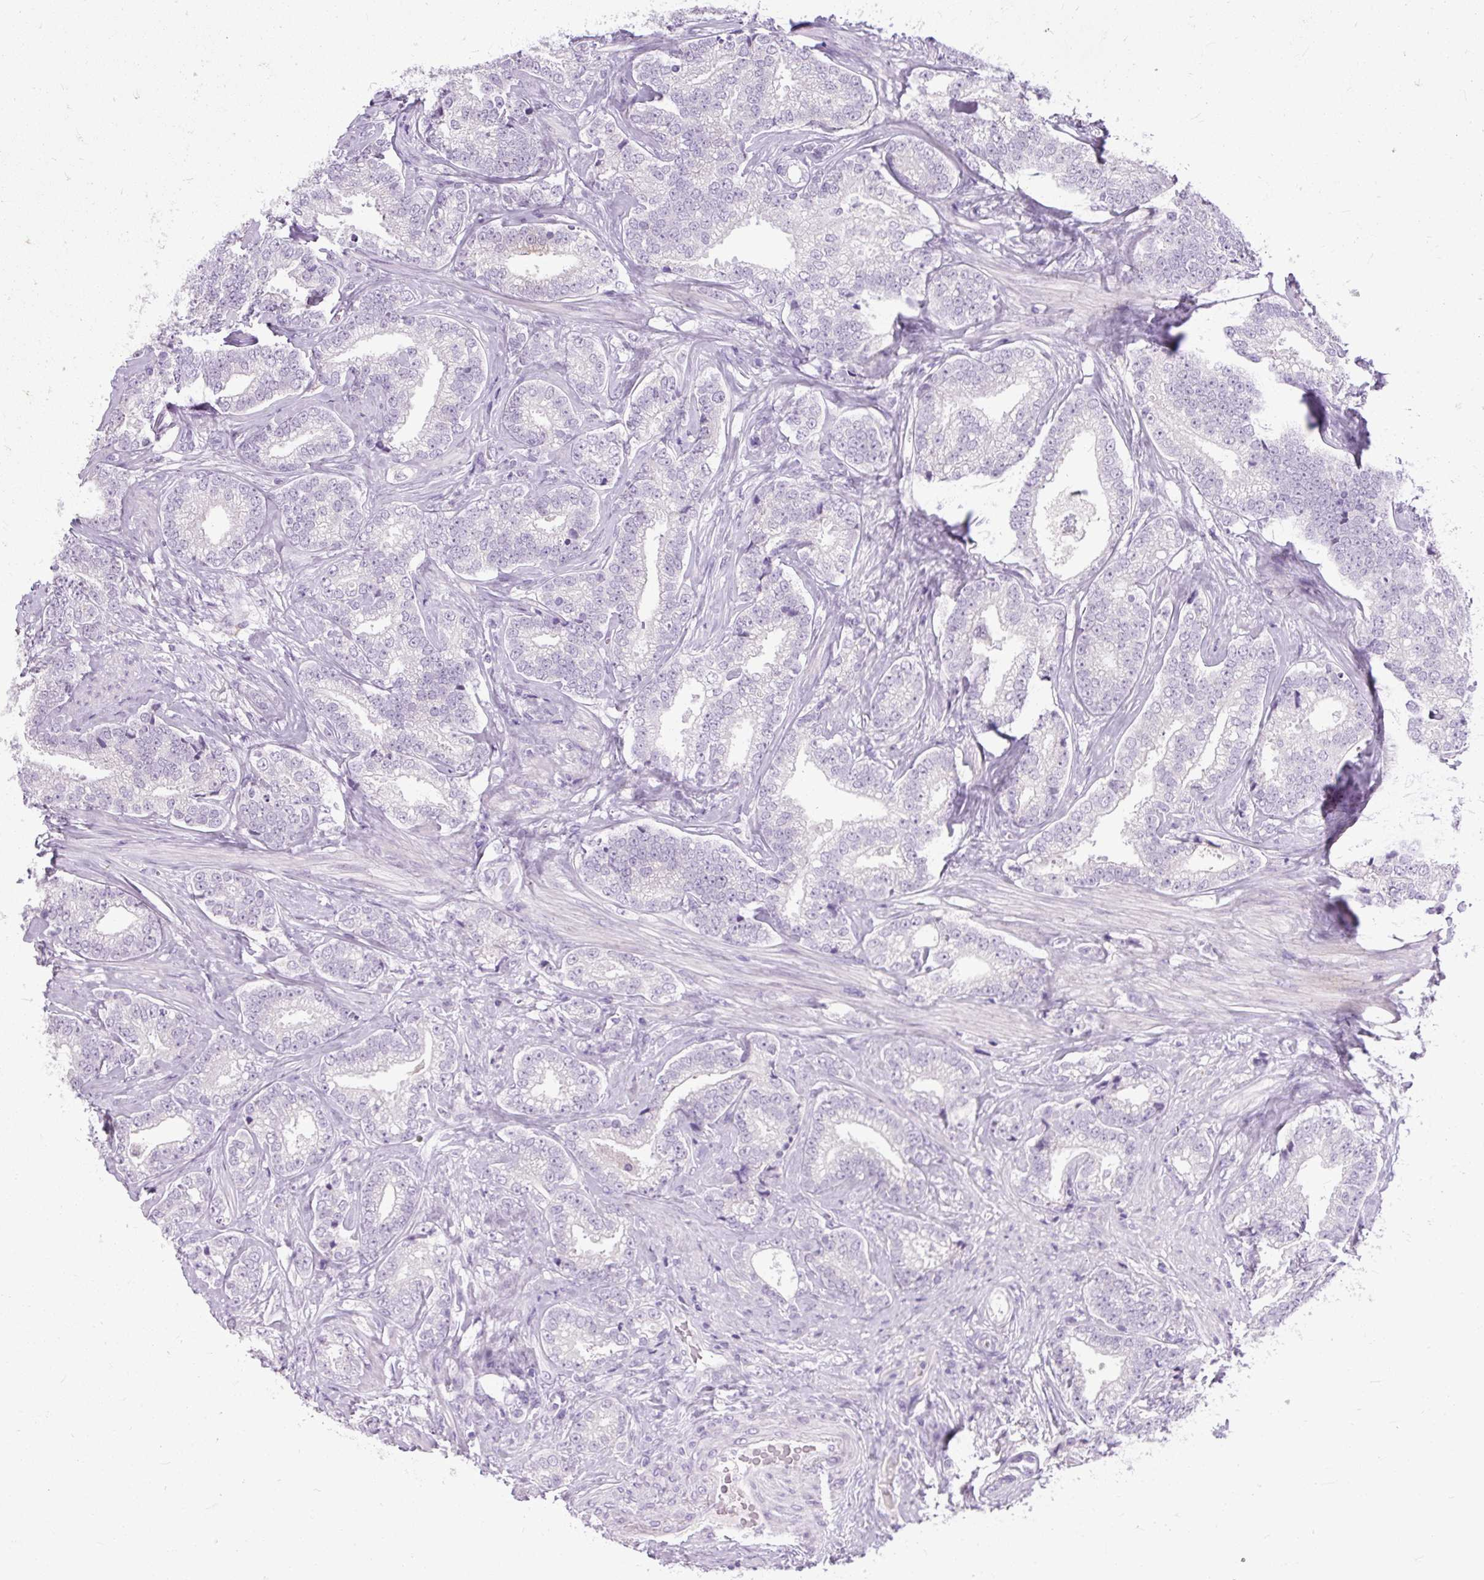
{"staining": {"intensity": "negative", "quantity": "none", "location": "none"}, "tissue": "prostate cancer", "cell_type": "Tumor cells", "image_type": "cancer", "snomed": [{"axis": "morphology", "description": "Adenocarcinoma, Low grade"}, {"axis": "topography", "description": "Prostate"}], "caption": "Immunohistochemistry (IHC) image of neoplastic tissue: human prostate adenocarcinoma (low-grade) stained with DAB (3,3'-diaminobenzidine) displays no significant protein expression in tumor cells.", "gene": "FABP7", "patient": {"sex": "male", "age": 63}}